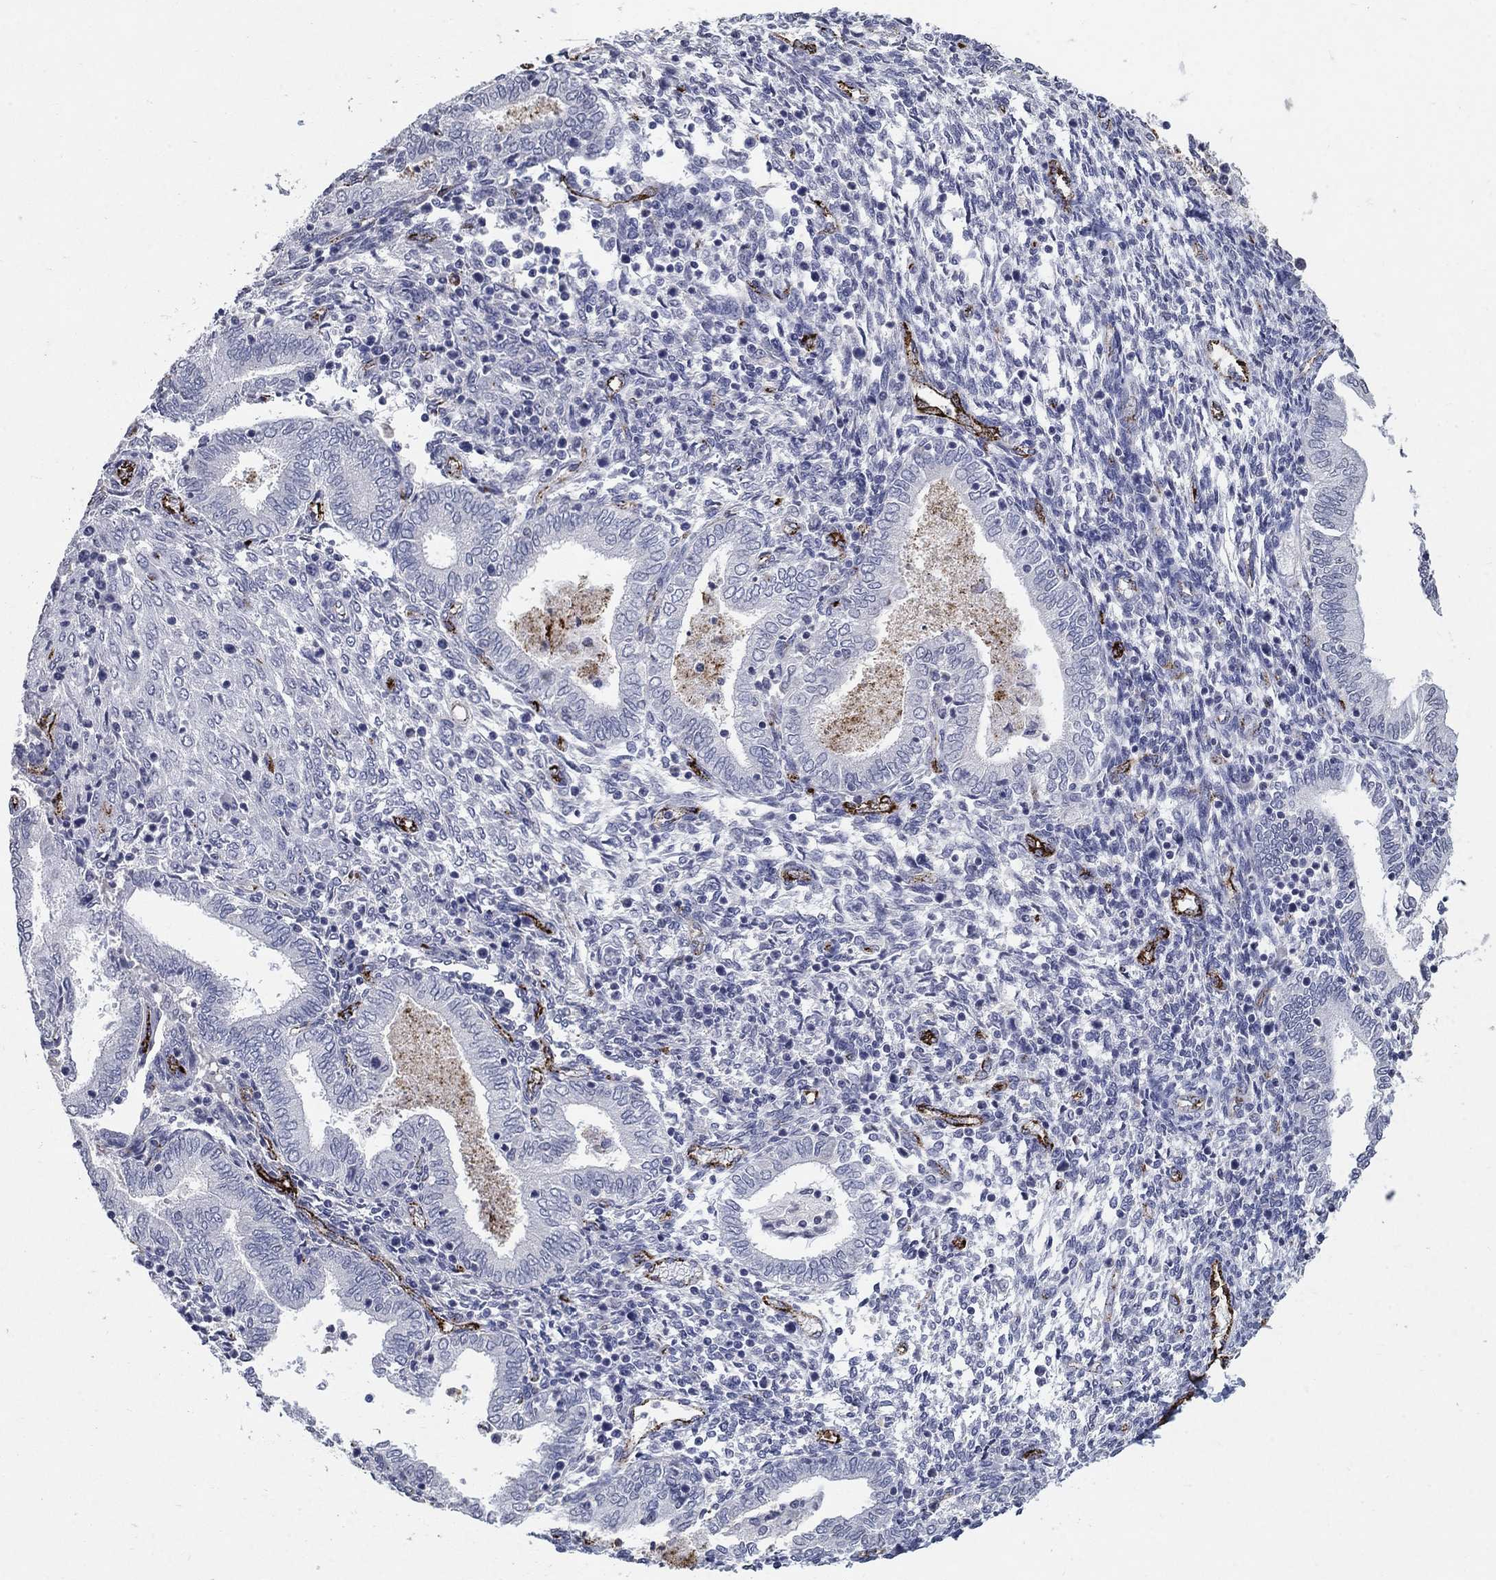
{"staining": {"intensity": "negative", "quantity": "none", "location": "none"}, "tissue": "endometrium", "cell_type": "Cells in endometrial stroma", "image_type": "normal", "snomed": [{"axis": "morphology", "description": "Normal tissue, NOS"}, {"axis": "topography", "description": "Endometrium"}], "caption": "An immunohistochemistry photomicrograph of normal endometrium is shown. There is no staining in cells in endometrial stroma of endometrium. Brightfield microscopy of immunohistochemistry (IHC) stained with DAB (3,3'-diaminobenzidine) (brown) and hematoxylin (blue), captured at high magnification.", "gene": "TINAG", "patient": {"sex": "female", "age": 42}}